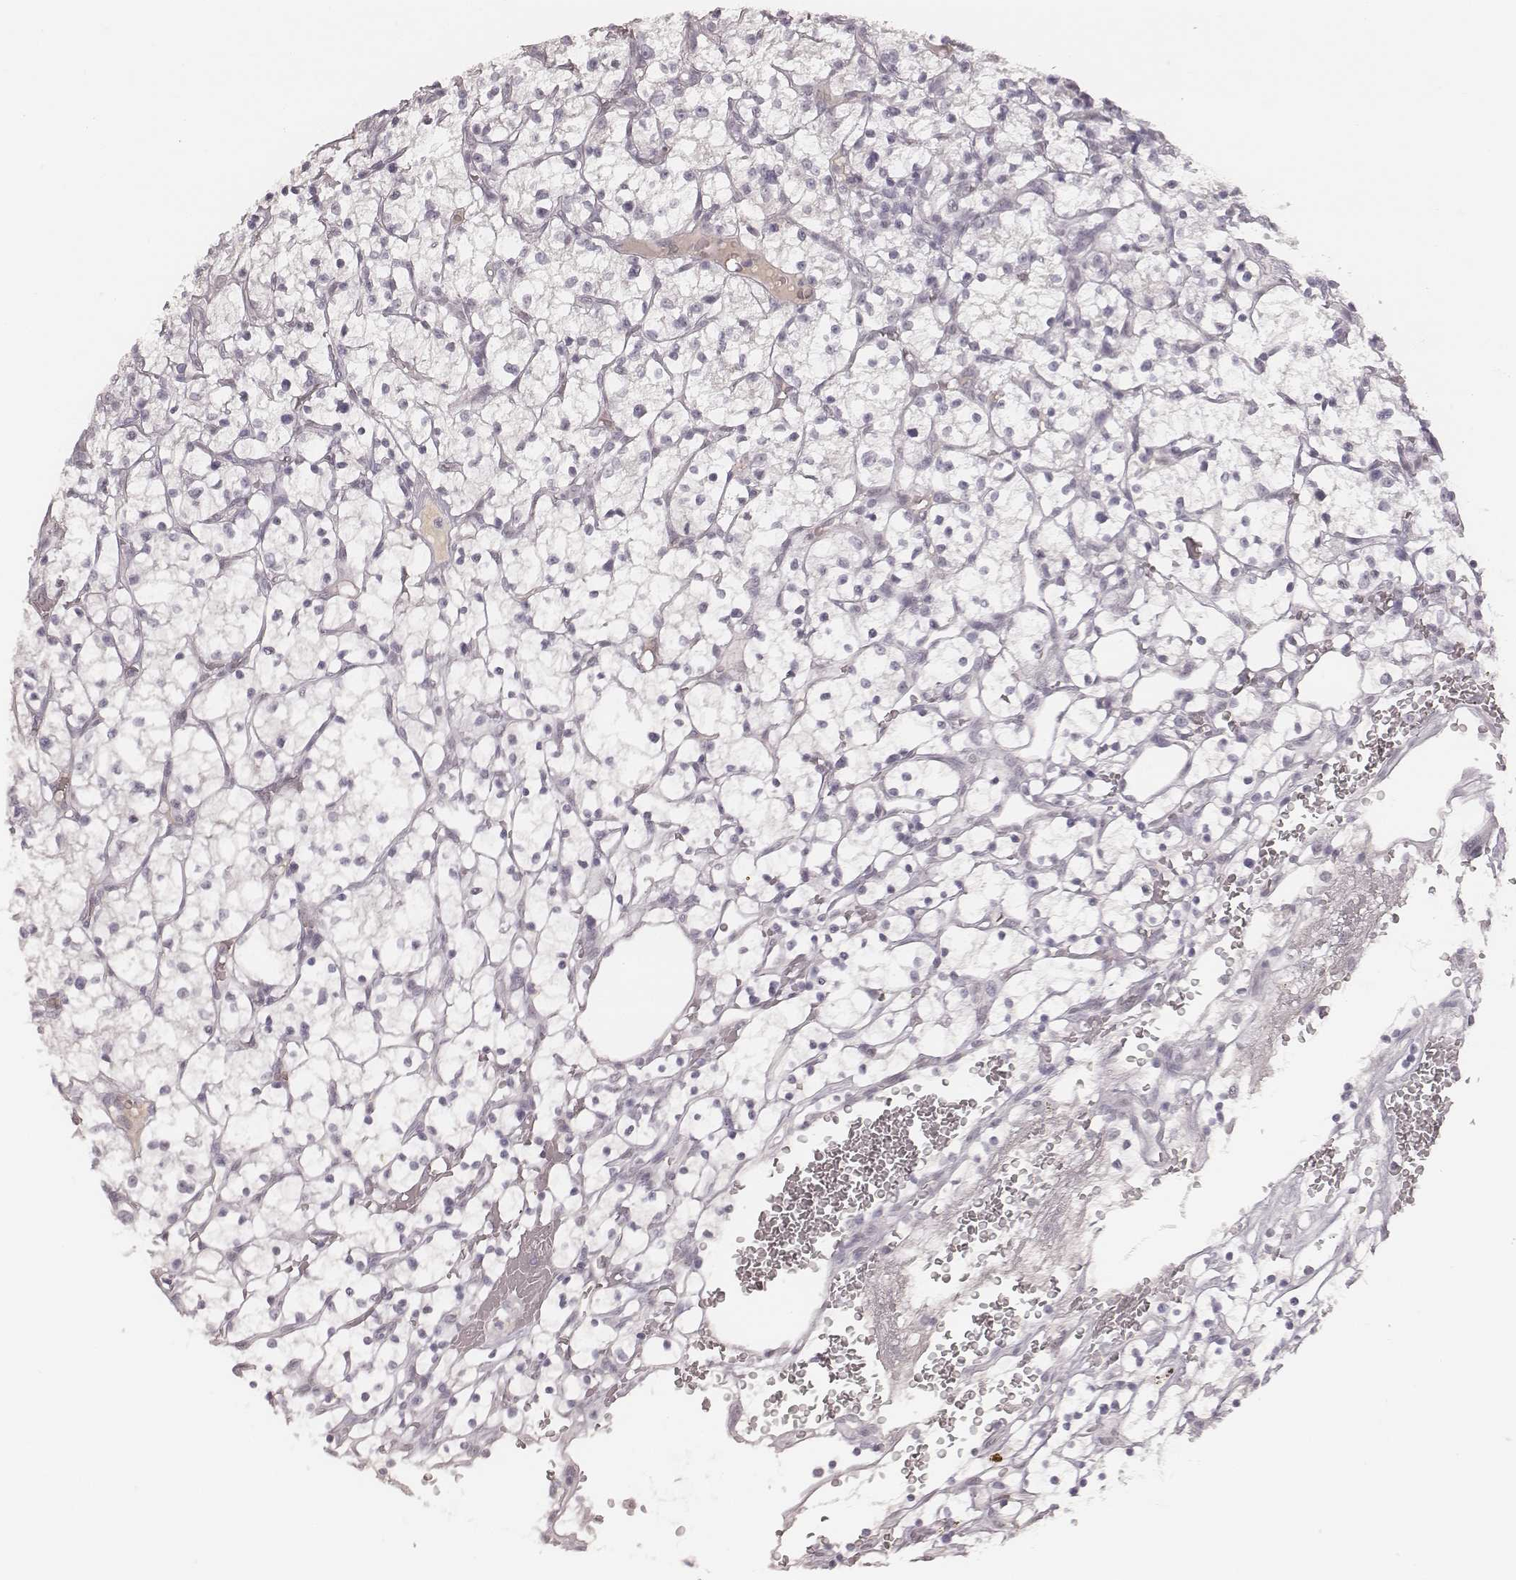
{"staining": {"intensity": "negative", "quantity": "none", "location": "none"}, "tissue": "renal cancer", "cell_type": "Tumor cells", "image_type": "cancer", "snomed": [{"axis": "morphology", "description": "Adenocarcinoma, NOS"}, {"axis": "topography", "description": "Kidney"}], "caption": "Immunohistochemistry (IHC) micrograph of neoplastic tissue: human renal adenocarcinoma stained with DAB (3,3'-diaminobenzidine) displays no significant protein expression in tumor cells.", "gene": "MSX1", "patient": {"sex": "female", "age": 64}}